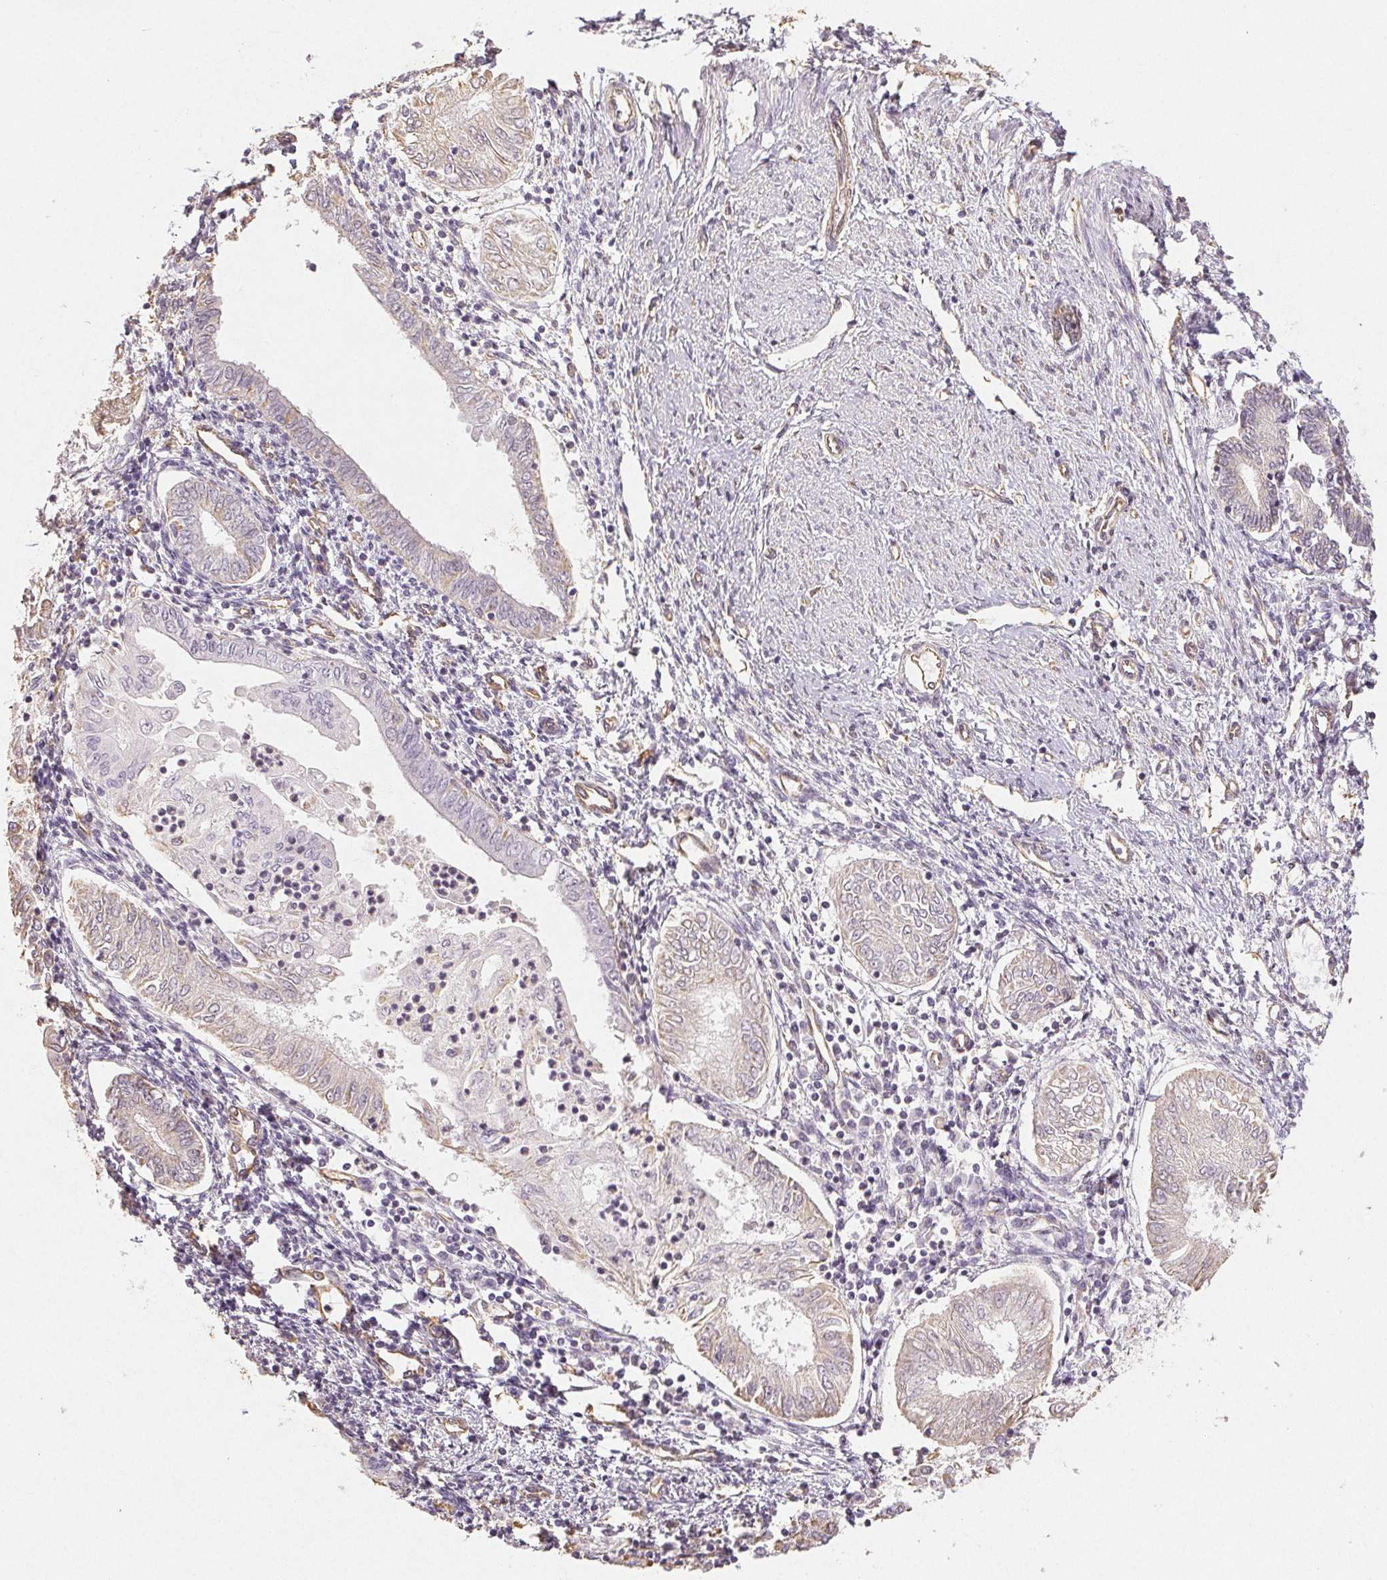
{"staining": {"intensity": "weak", "quantity": "25%-75%", "location": "cytoplasmic/membranous"}, "tissue": "endometrial cancer", "cell_type": "Tumor cells", "image_type": "cancer", "snomed": [{"axis": "morphology", "description": "Adenocarcinoma, NOS"}, {"axis": "topography", "description": "Endometrium"}], "caption": "Immunohistochemical staining of adenocarcinoma (endometrial) shows low levels of weak cytoplasmic/membranous expression in approximately 25%-75% of tumor cells. The staining was performed using DAB to visualize the protein expression in brown, while the nuclei were stained in blue with hematoxylin (Magnification: 20x).", "gene": "COL7A1", "patient": {"sex": "female", "age": 68}}